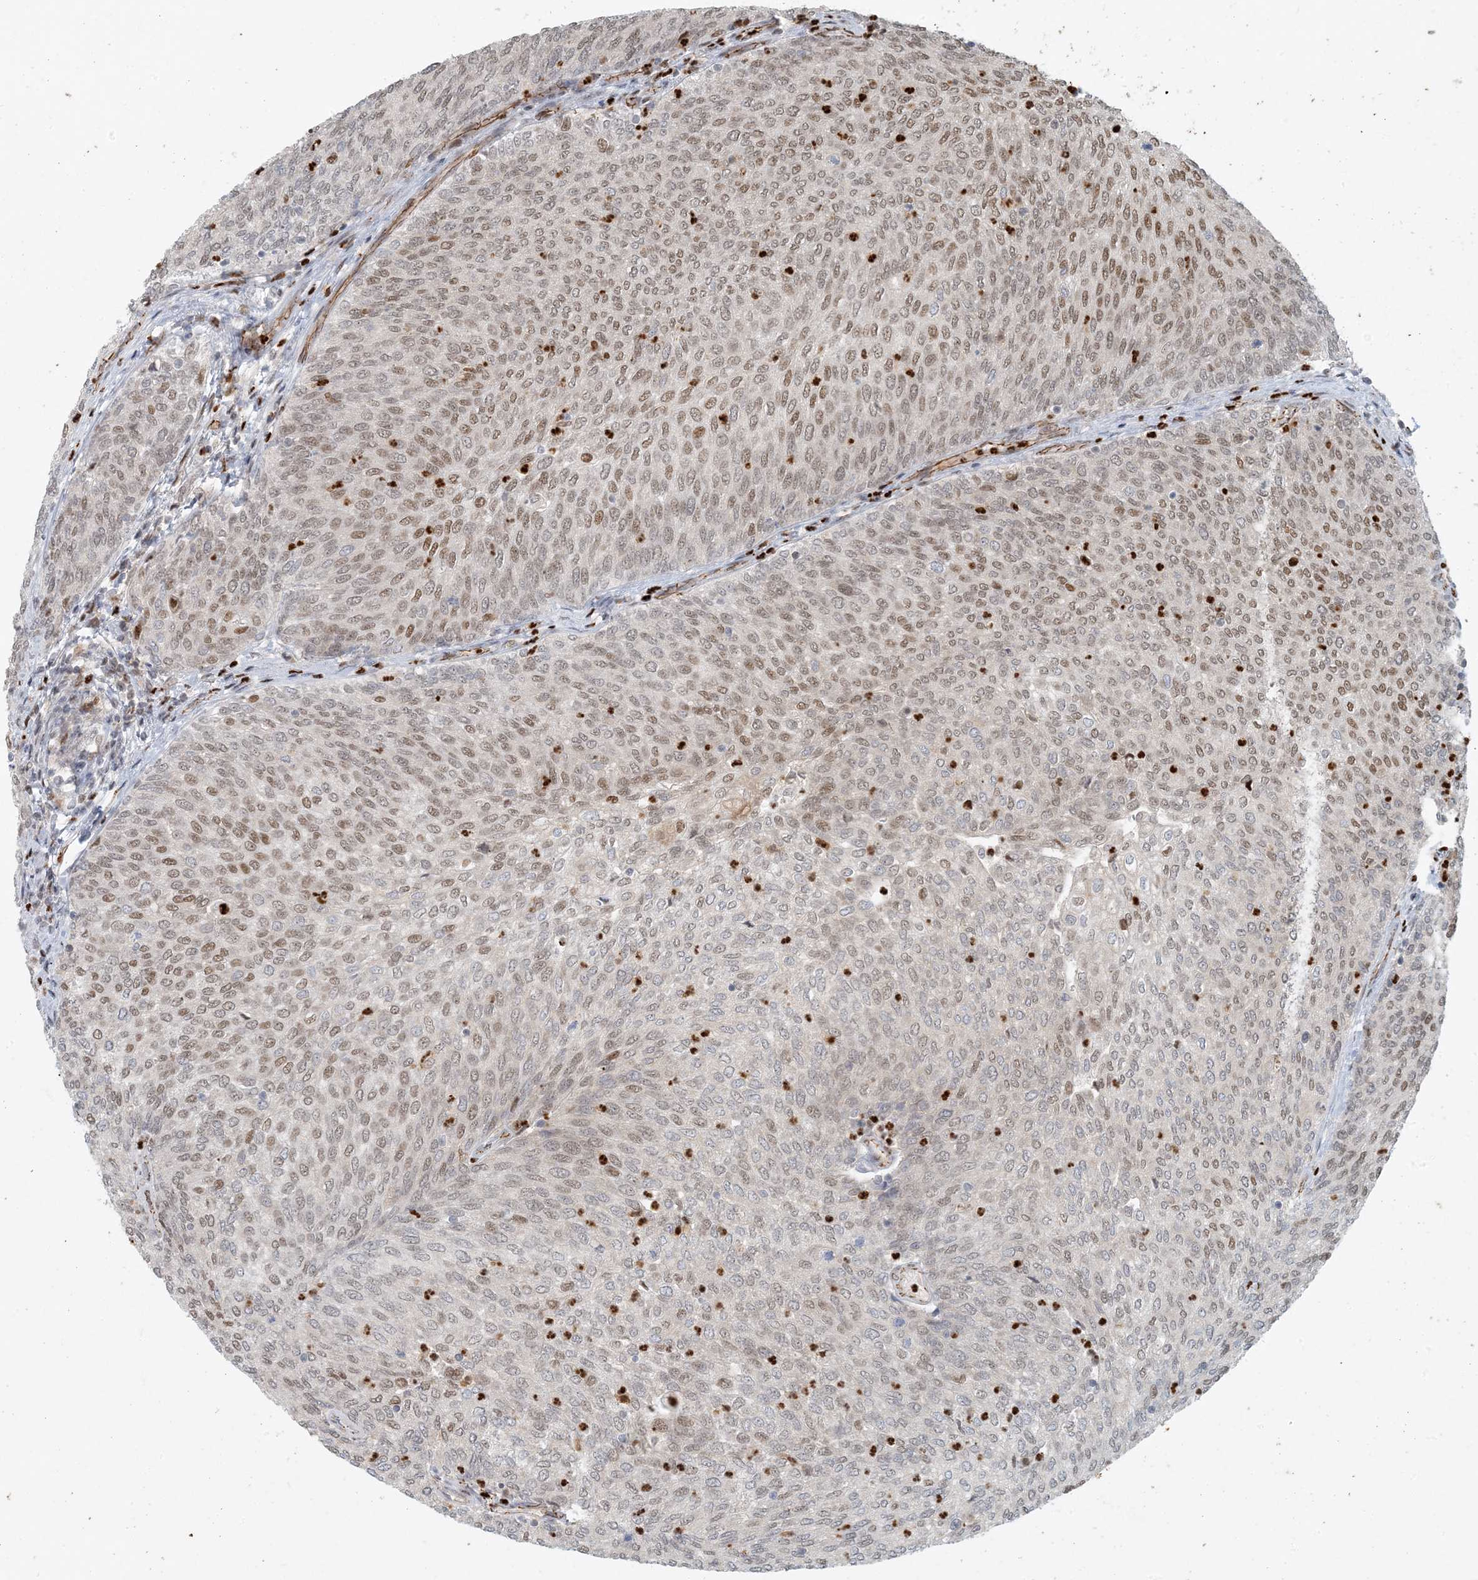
{"staining": {"intensity": "weak", "quantity": ">75%", "location": "nuclear"}, "tissue": "urothelial cancer", "cell_type": "Tumor cells", "image_type": "cancer", "snomed": [{"axis": "morphology", "description": "Urothelial carcinoma, Low grade"}, {"axis": "topography", "description": "Urinary bladder"}], "caption": "The immunohistochemical stain highlights weak nuclear expression in tumor cells of urothelial cancer tissue.", "gene": "AK9", "patient": {"sex": "female", "age": 79}}